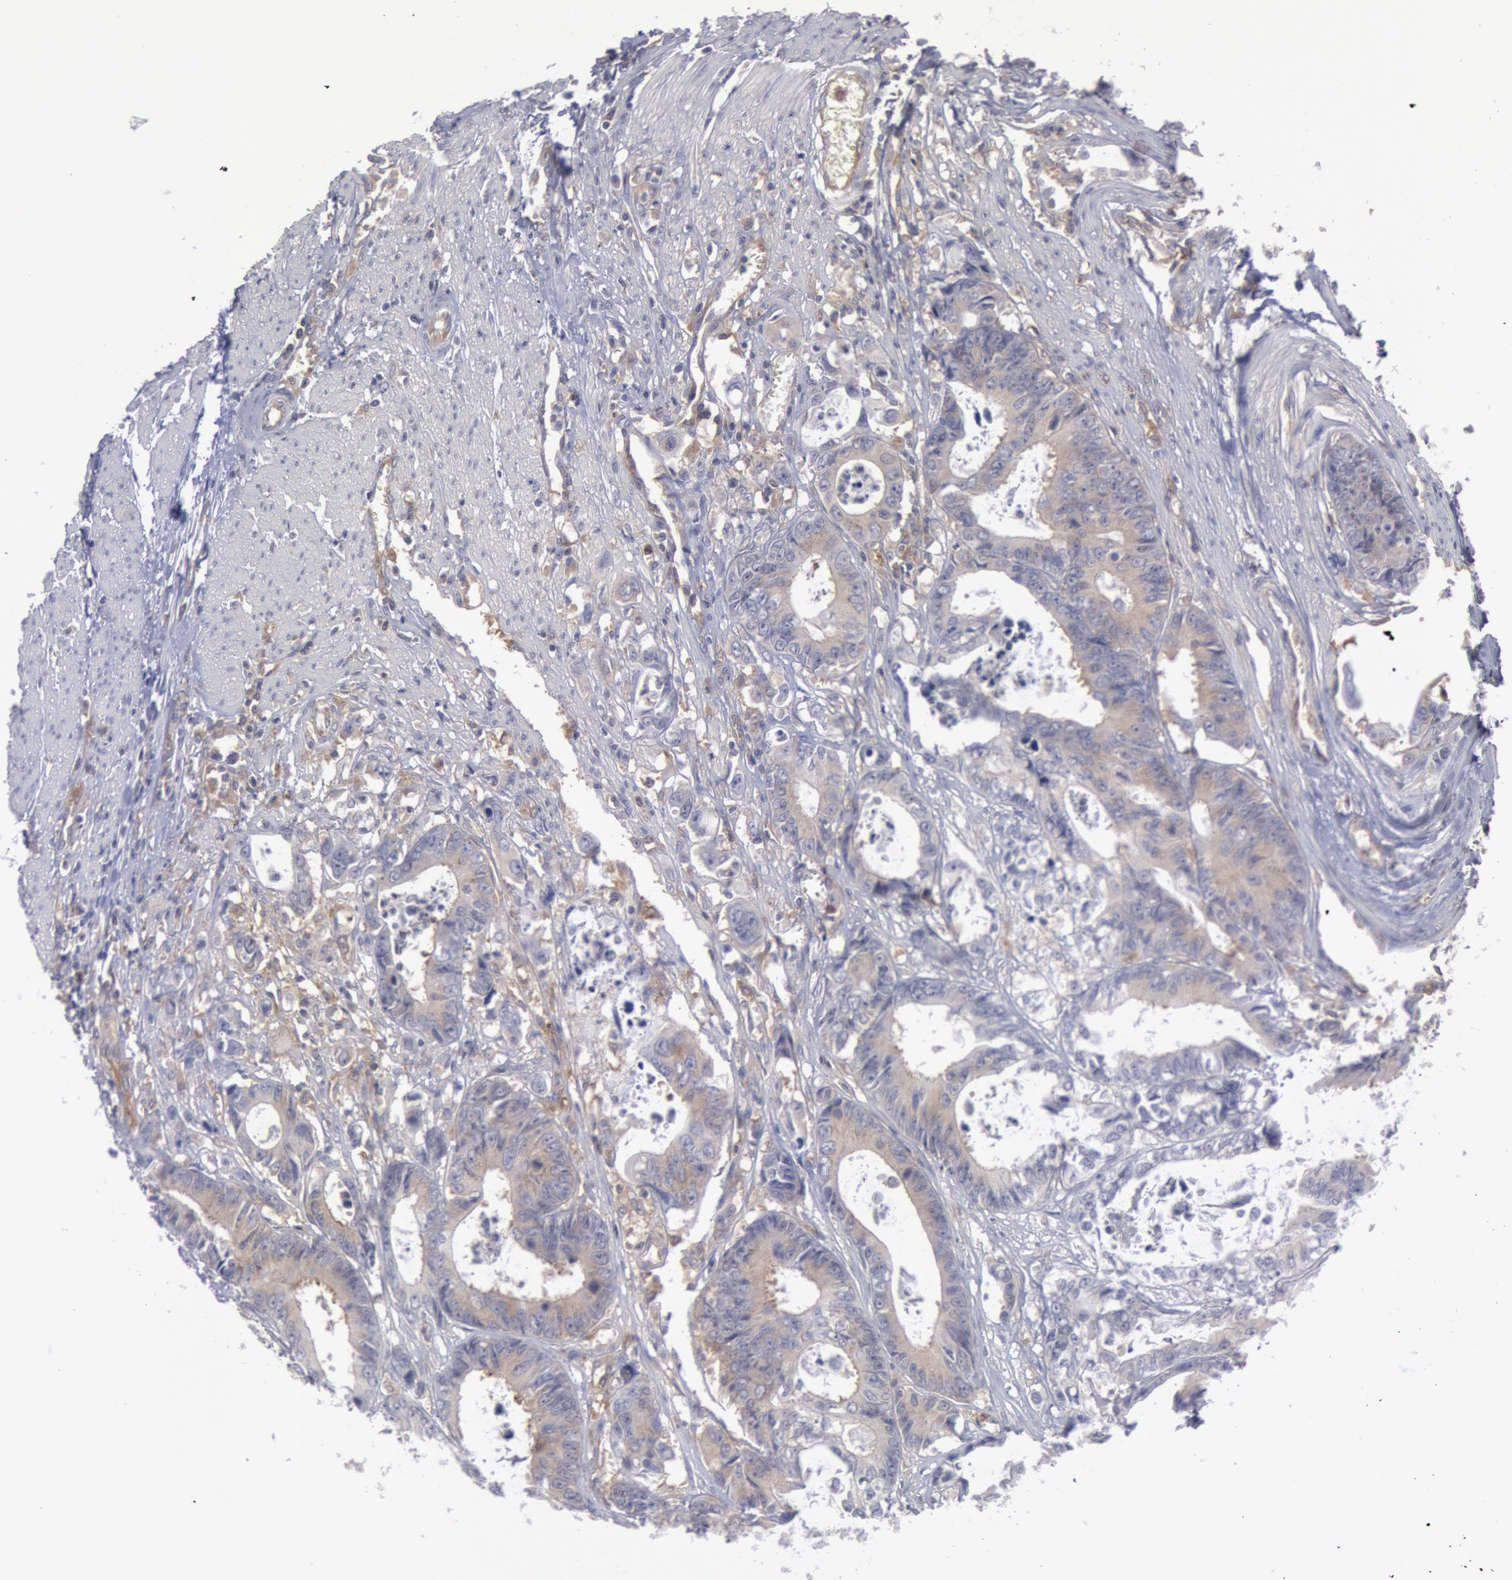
{"staining": {"intensity": "weak", "quantity": "25%-75%", "location": "cytoplasmic/membranous"}, "tissue": "colorectal cancer", "cell_type": "Tumor cells", "image_type": "cancer", "snomed": [{"axis": "morphology", "description": "Adenocarcinoma, NOS"}, {"axis": "topography", "description": "Rectum"}], "caption": "Colorectal cancer stained with a protein marker exhibits weak staining in tumor cells.", "gene": "IKBKB", "patient": {"sex": "female", "age": 98}}